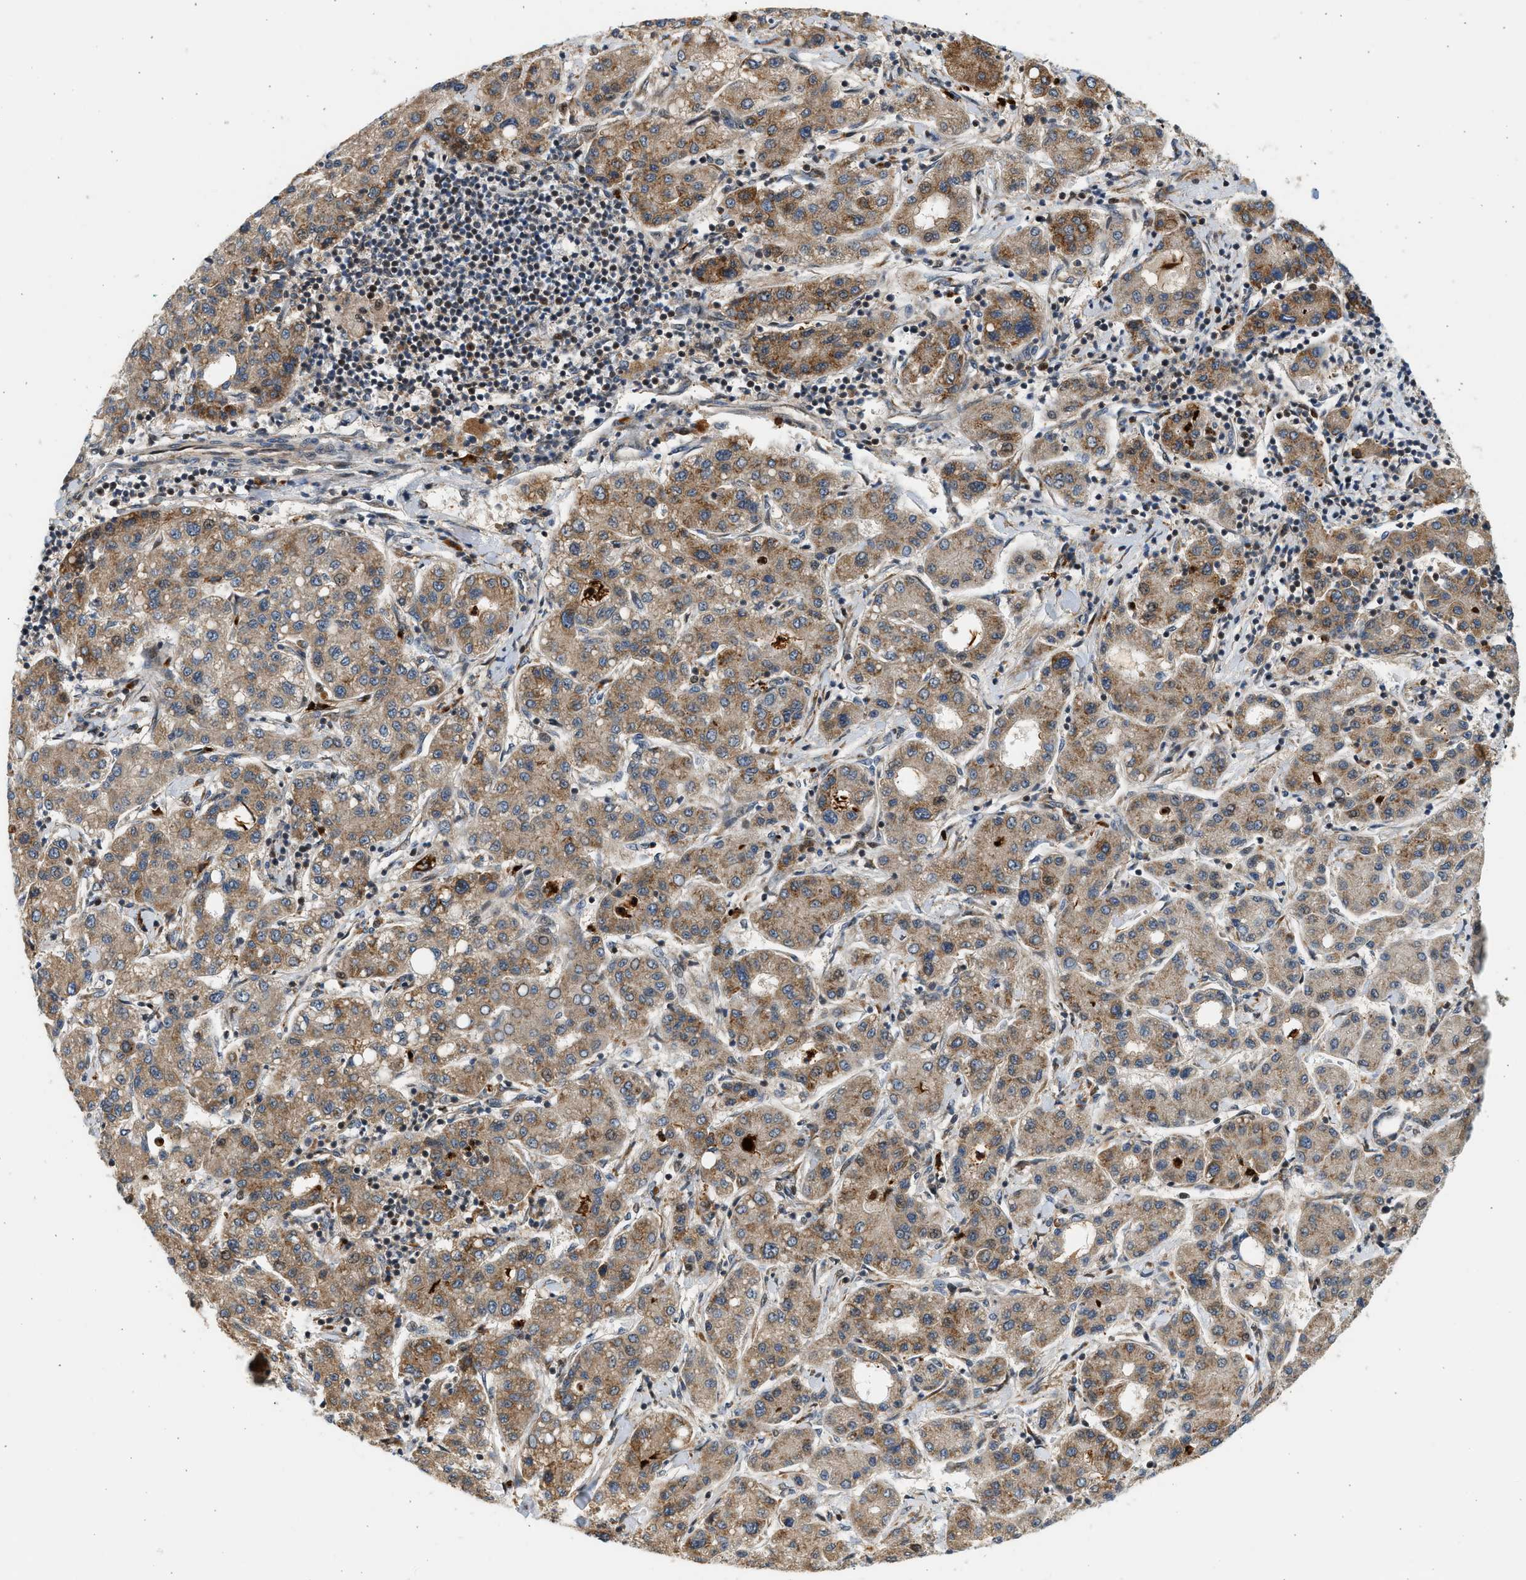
{"staining": {"intensity": "moderate", "quantity": ">75%", "location": "cytoplasmic/membranous"}, "tissue": "liver cancer", "cell_type": "Tumor cells", "image_type": "cancer", "snomed": [{"axis": "morphology", "description": "Carcinoma, Hepatocellular, NOS"}, {"axis": "topography", "description": "Liver"}], "caption": "Brown immunohistochemical staining in liver cancer demonstrates moderate cytoplasmic/membranous expression in about >75% of tumor cells.", "gene": "NRSN2", "patient": {"sex": "male", "age": 65}}